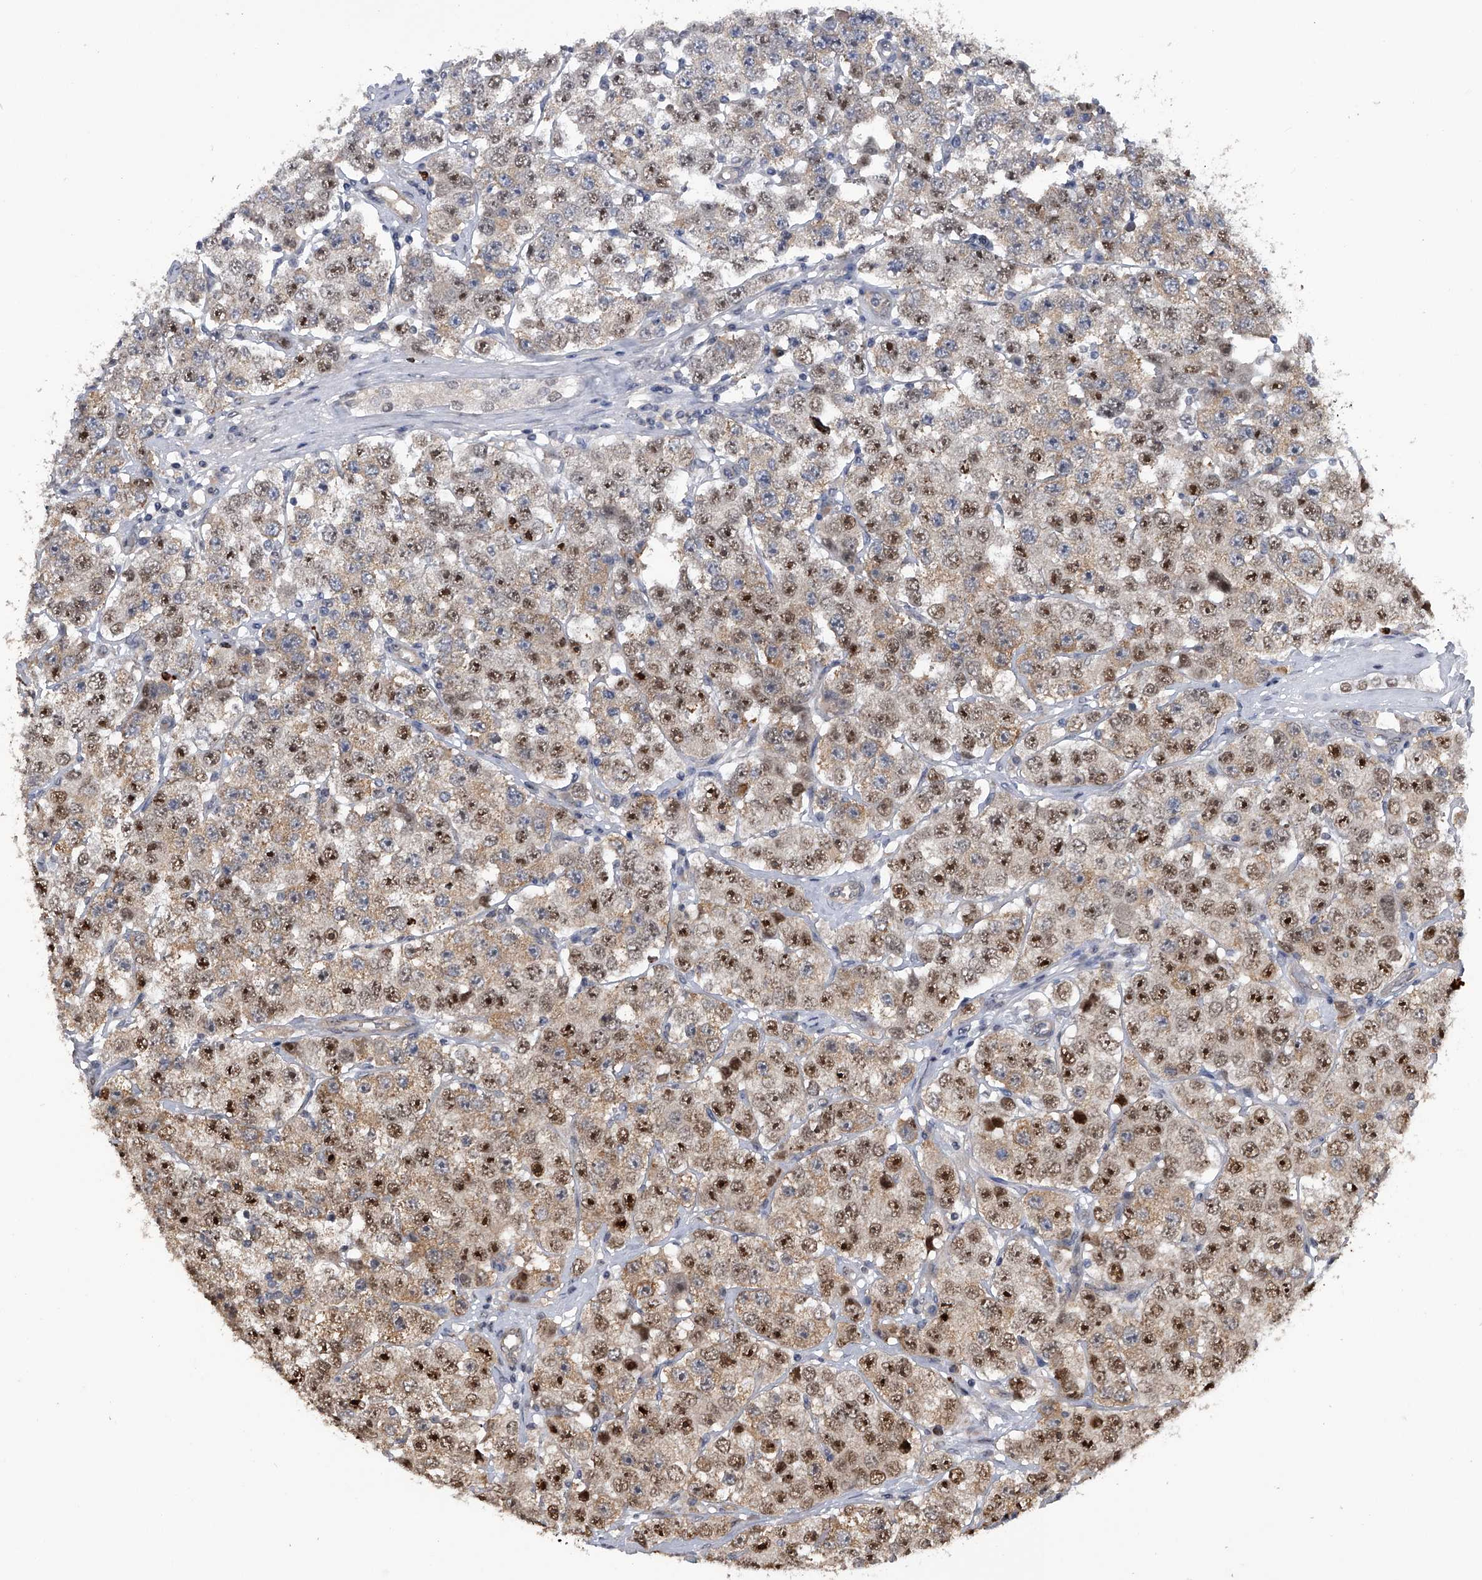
{"staining": {"intensity": "strong", "quantity": "25%-75%", "location": "cytoplasmic/membranous,nuclear"}, "tissue": "testis cancer", "cell_type": "Tumor cells", "image_type": "cancer", "snomed": [{"axis": "morphology", "description": "Seminoma, NOS"}, {"axis": "topography", "description": "Testis"}], "caption": "IHC (DAB) staining of seminoma (testis) reveals strong cytoplasmic/membranous and nuclear protein staining in about 25%-75% of tumor cells.", "gene": "SLC12A8", "patient": {"sex": "male", "age": 28}}